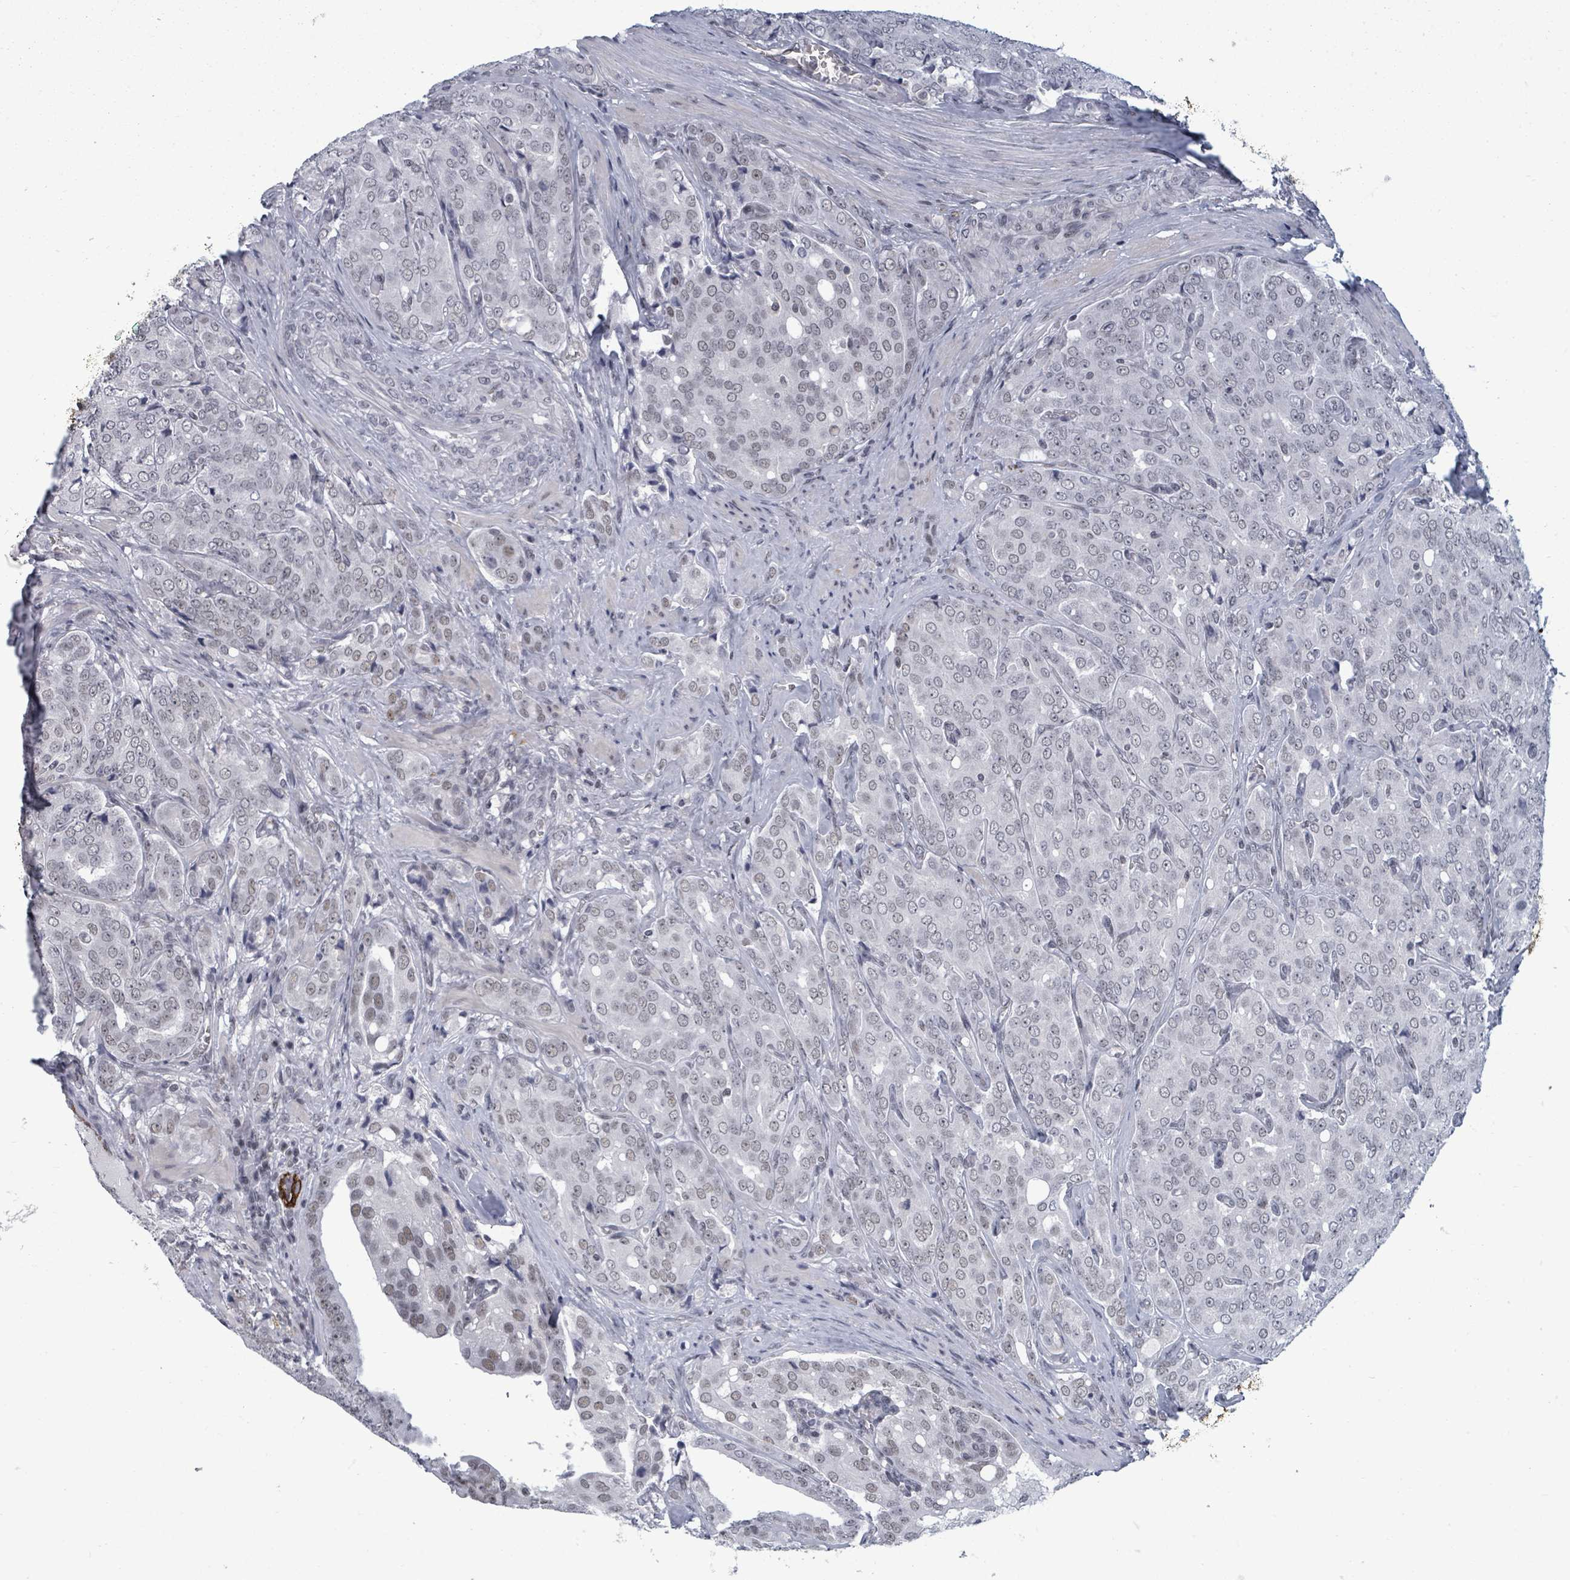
{"staining": {"intensity": "weak", "quantity": "<25%", "location": "nuclear"}, "tissue": "prostate cancer", "cell_type": "Tumor cells", "image_type": "cancer", "snomed": [{"axis": "morphology", "description": "Adenocarcinoma, High grade"}, {"axis": "topography", "description": "Prostate"}], "caption": "High power microscopy photomicrograph of an IHC photomicrograph of prostate cancer (adenocarcinoma (high-grade)), revealing no significant expression in tumor cells. (DAB immunohistochemistry (IHC) visualized using brightfield microscopy, high magnification).", "gene": "ERCC5", "patient": {"sex": "male", "age": 68}}